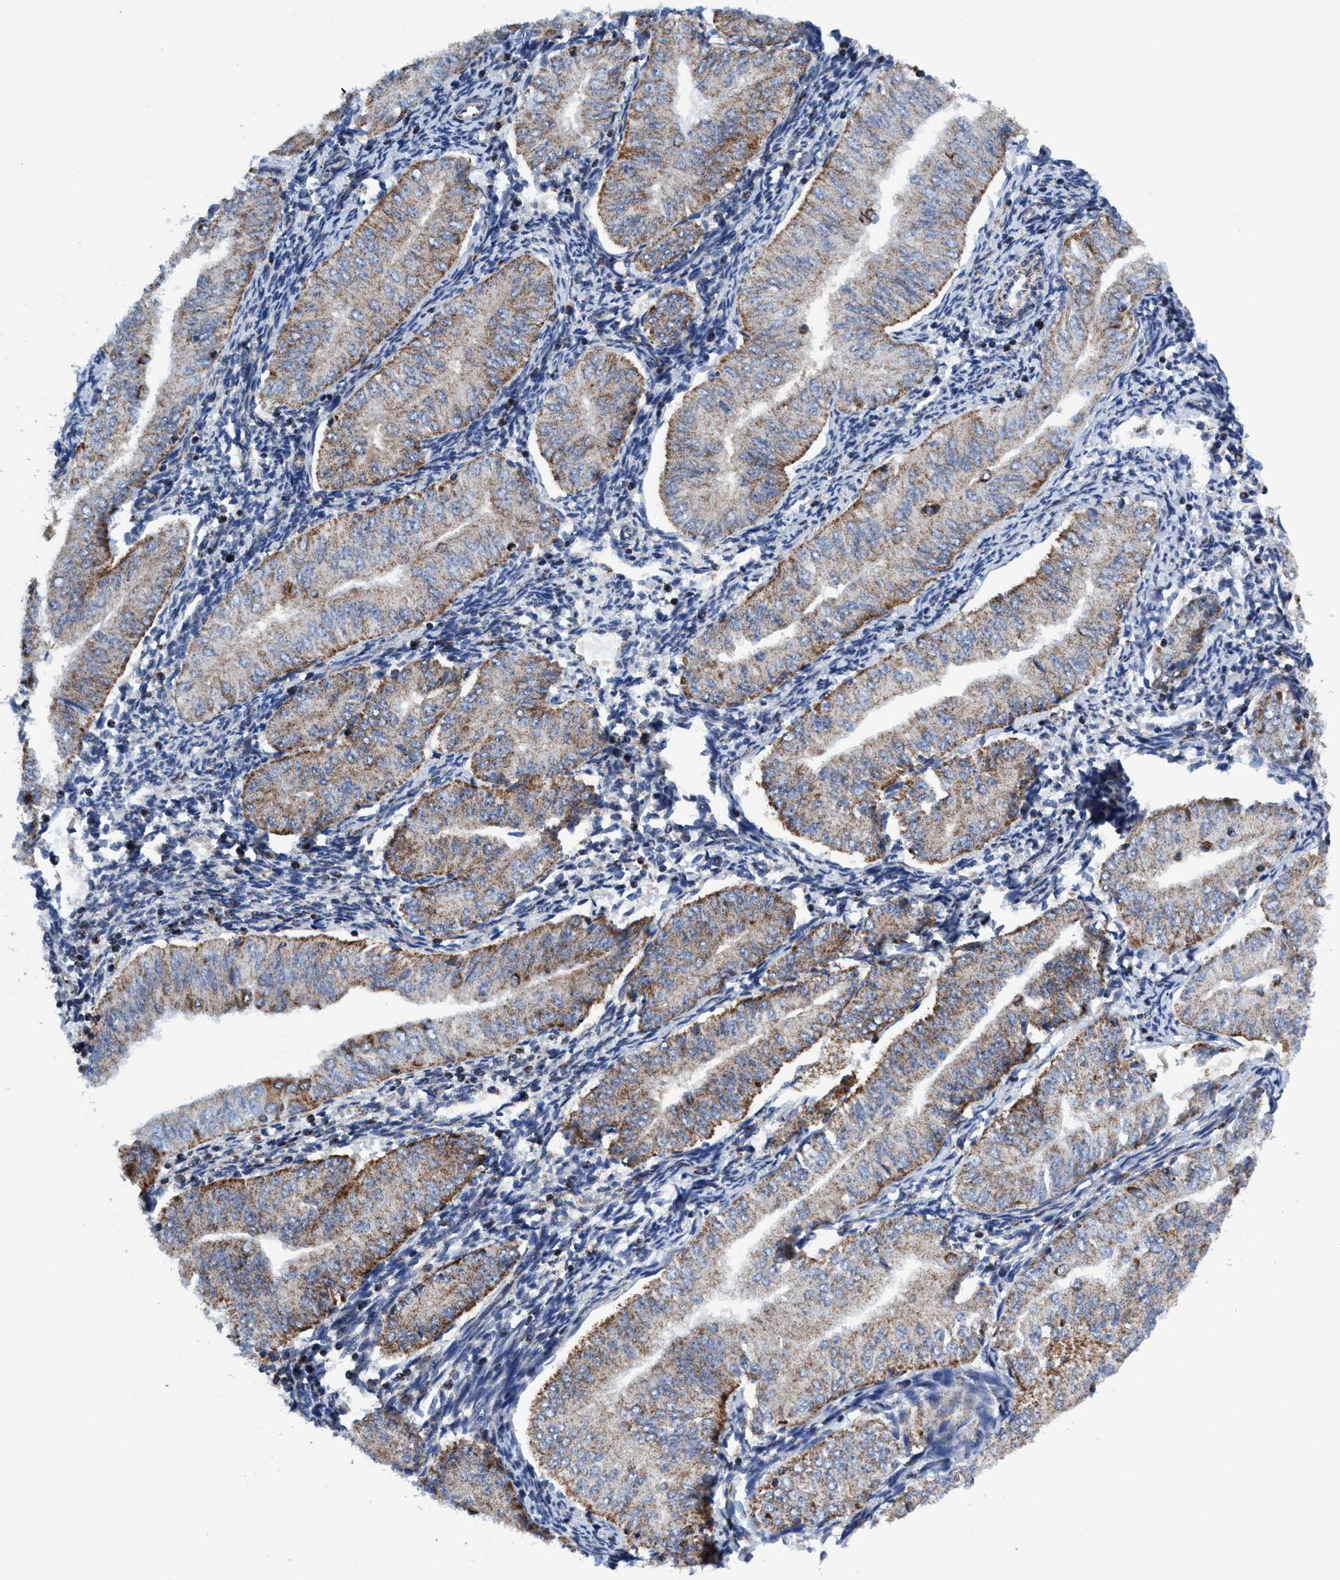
{"staining": {"intensity": "weak", "quantity": "25%-75%", "location": "cytoplasmic/membranous"}, "tissue": "endometrial cancer", "cell_type": "Tumor cells", "image_type": "cancer", "snomed": [{"axis": "morphology", "description": "Normal tissue, NOS"}, {"axis": "morphology", "description": "Adenocarcinoma, NOS"}, {"axis": "topography", "description": "Endometrium"}], "caption": "The immunohistochemical stain highlights weak cytoplasmic/membranous staining in tumor cells of endometrial adenocarcinoma tissue.", "gene": "AGAP2", "patient": {"sex": "female", "age": 53}}